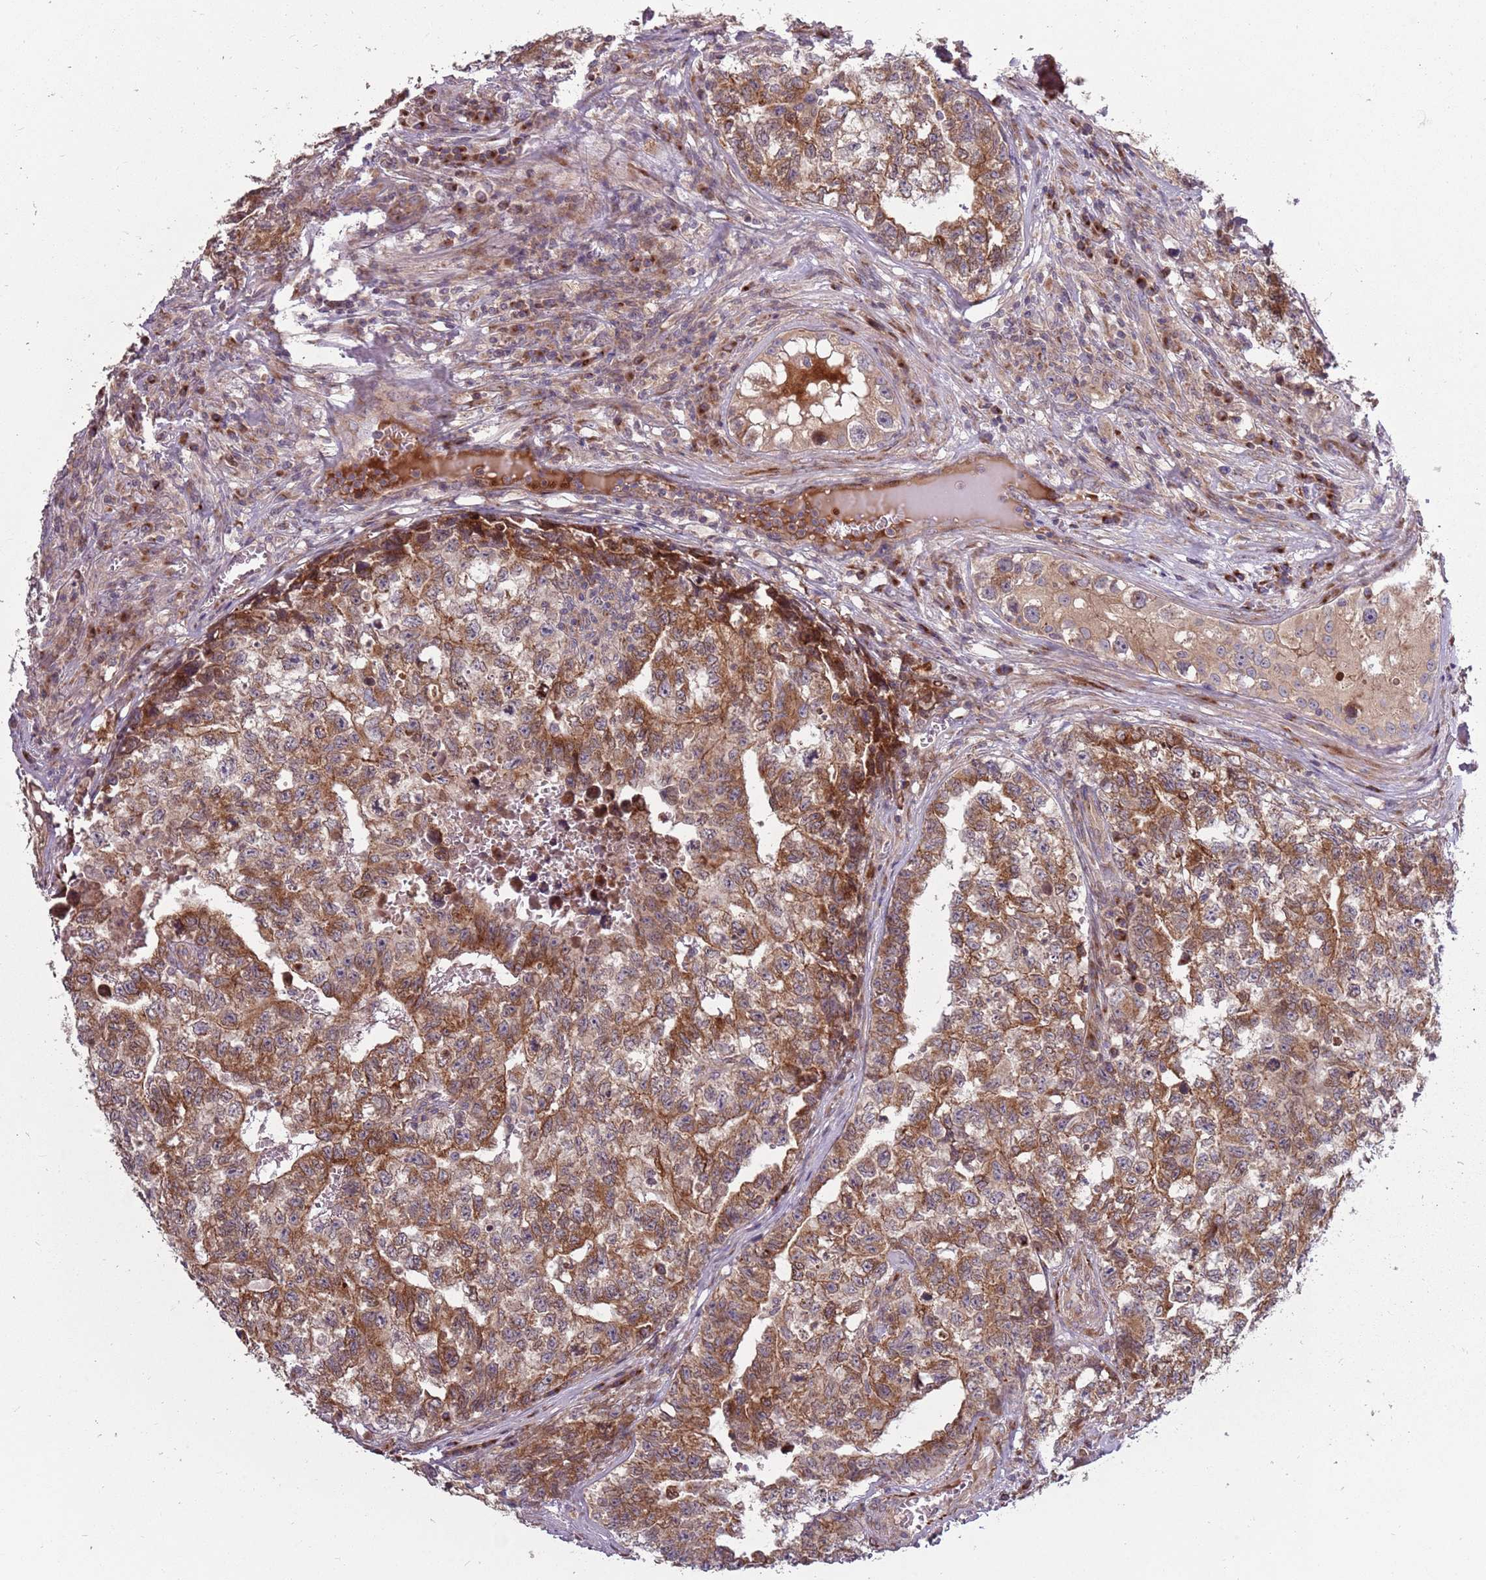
{"staining": {"intensity": "moderate", "quantity": "25%-75%", "location": "cytoplasmic/membranous"}, "tissue": "testis cancer", "cell_type": "Tumor cells", "image_type": "cancer", "snomed": [{"axis": "morphology", "description": "Carcinoma, Embryonal, NOS"}, {"axis": "topography", "description": "Testis"}], "caption": "An image showing moderate cytoplasmic/membranous expression in approximately 25%-75% of tumor cells in testis cancer, as visualized by brown immunohistochemical staining.", "gene": "PLD6", "patient": {"sex": "male", "age": 31}}